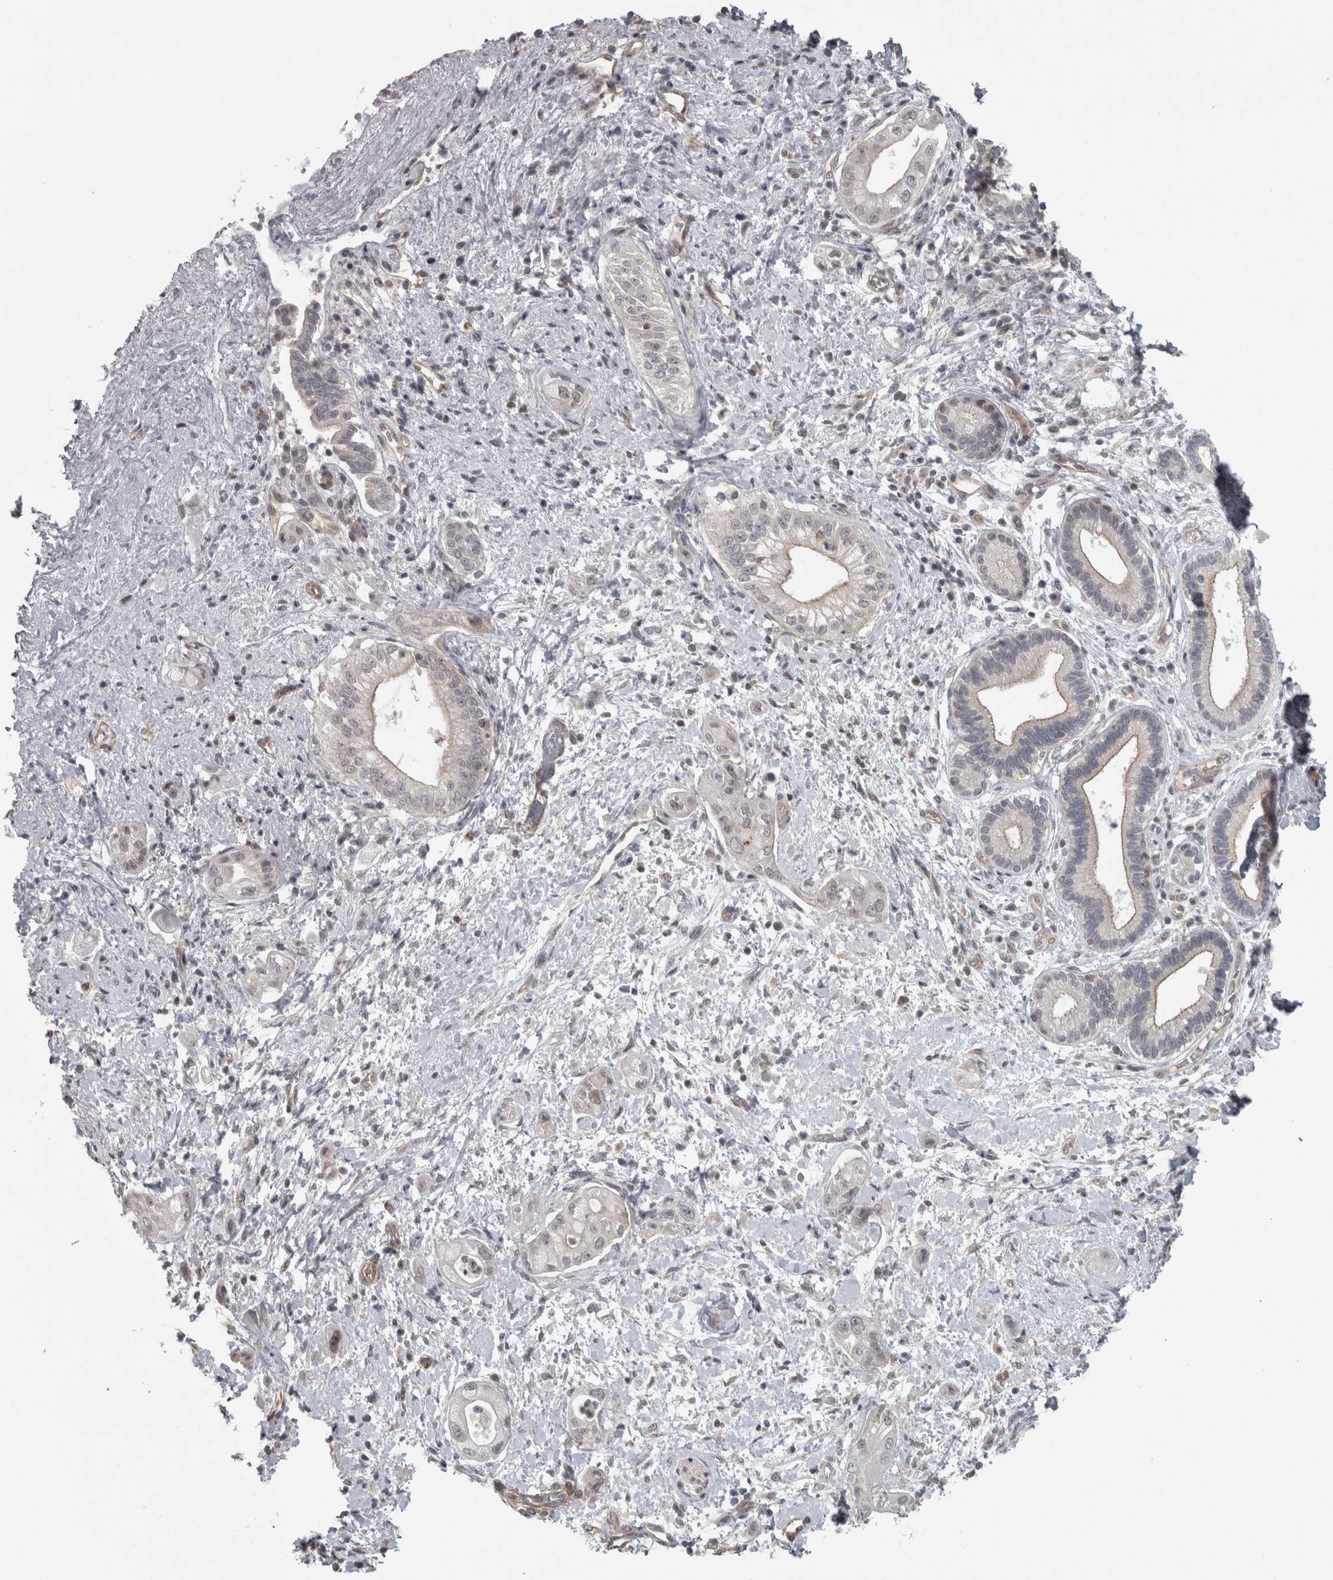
{"staining": {"intensity": "weak", "quantity": "25%-75%", "location": "cytoplasmic/membranous"}, "tissue": "pancreatic cancer", "cell_type": "Tumor cells", "image_type": "cancer", "snomed": [{"axis": "morphology", "description": "Adenocarcinoma, NOS"}, {"axis": "topography", "description": "Pancreas"}], "caption": "Weak cytoplasmic/membranous protein staining is seen in approximately 25%-75% of tumor cells in pancreatic adenocarcinoma.", "gene": "PPP1R12B", "patient": {"sex": "male", "age": 58}}